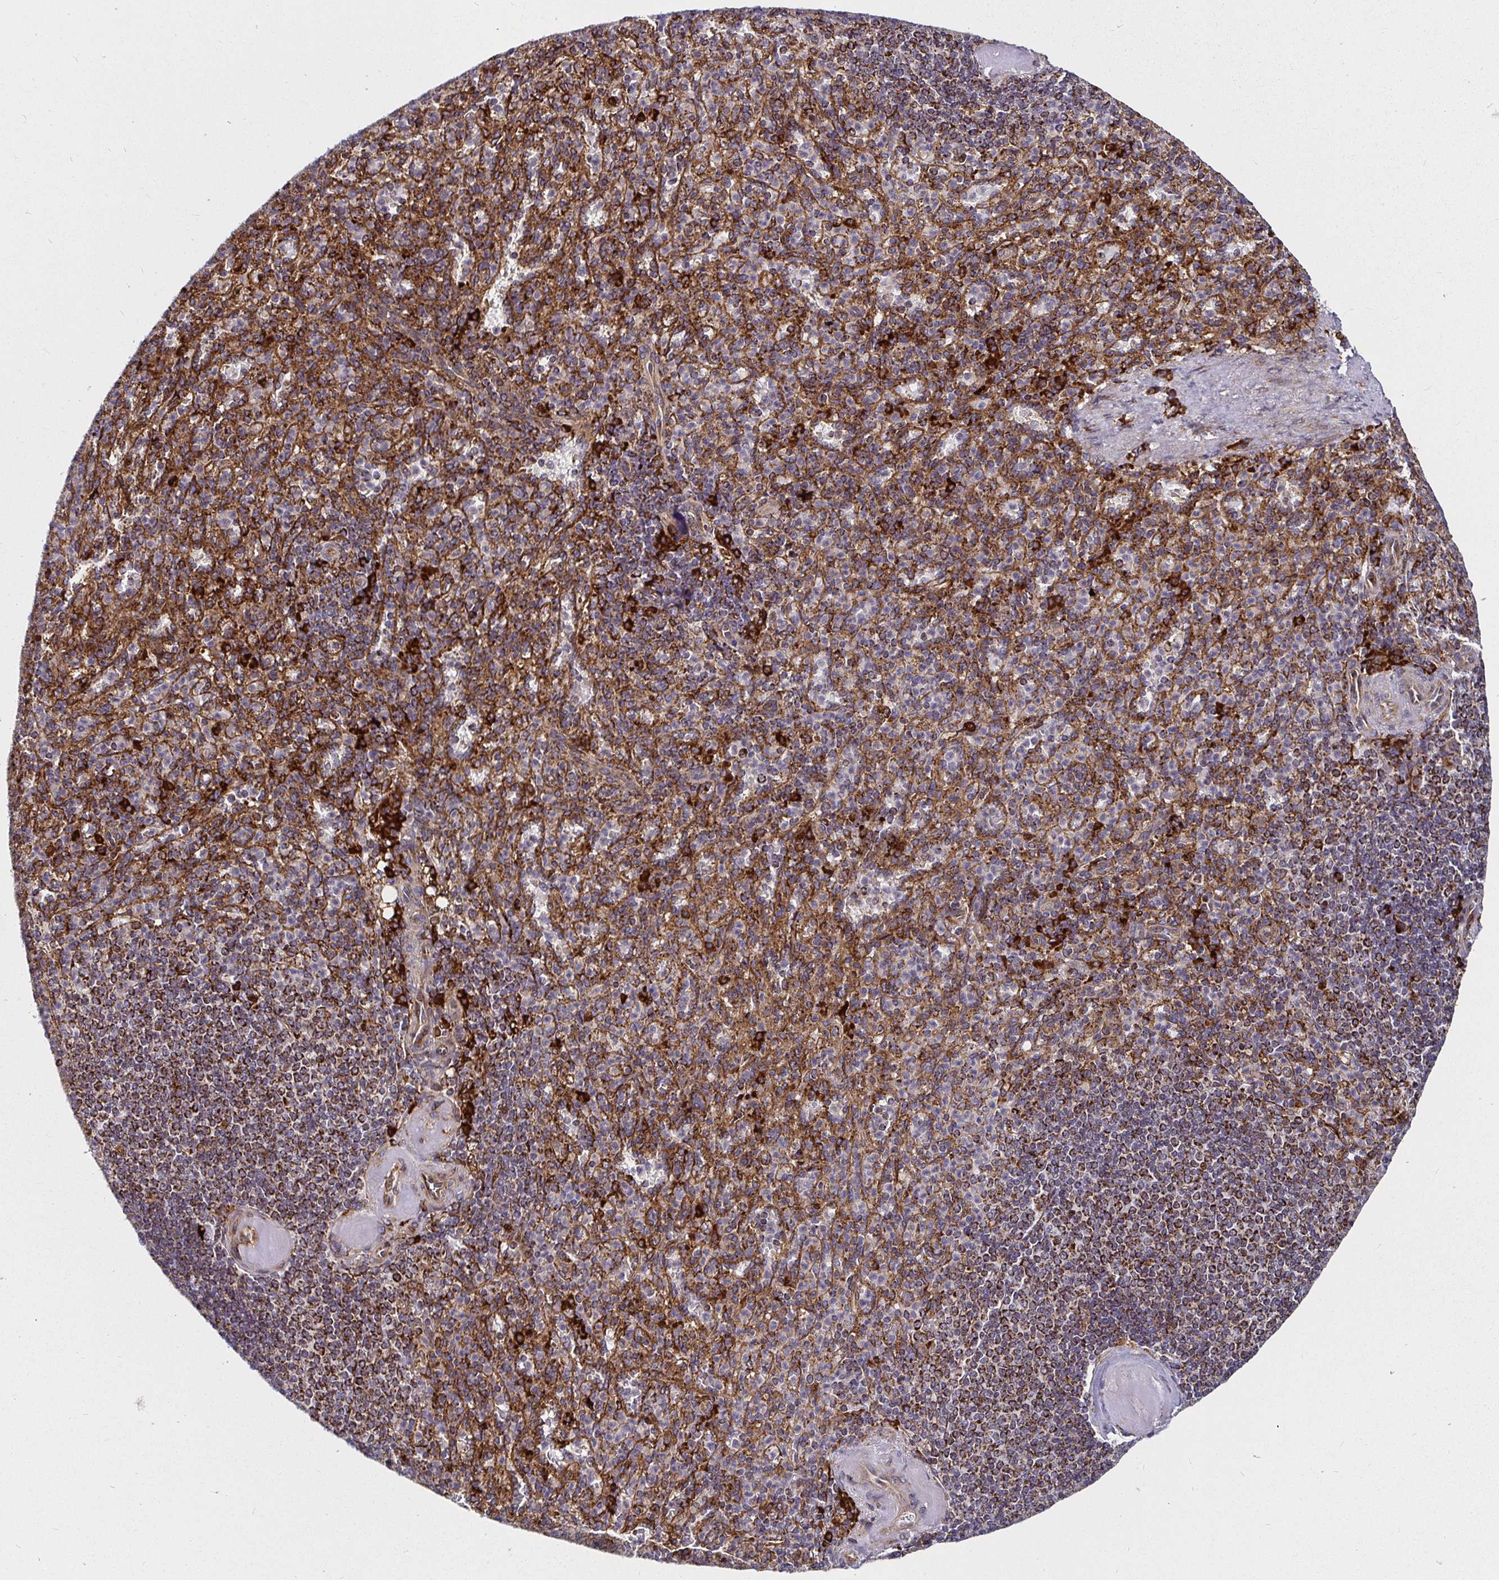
{"staining": {"intensity": "strong", "quantity": "<25%", "location": "cytoplasmic/membranous"}, "tissue": "spleen", "cell_type": "Cells in red pulp", "image_type": "normal", "snomed": [{"axis": "morphology", "description": "Normal tissue, NOS"}, {"axis": "topography", "description": "Spleen"}], "caption": "Spleen was stained to show a protein in brown. There is medium levels of strong cytoplasmic/membranous expression in about <25% of cells in red pulp. Using DAB (brown) and hematoxylin (blue) stains, captured at high magnification using brightfield microscopy.", "gene": "SMYD3", "patient": {"sex": "female", "age": 74}}